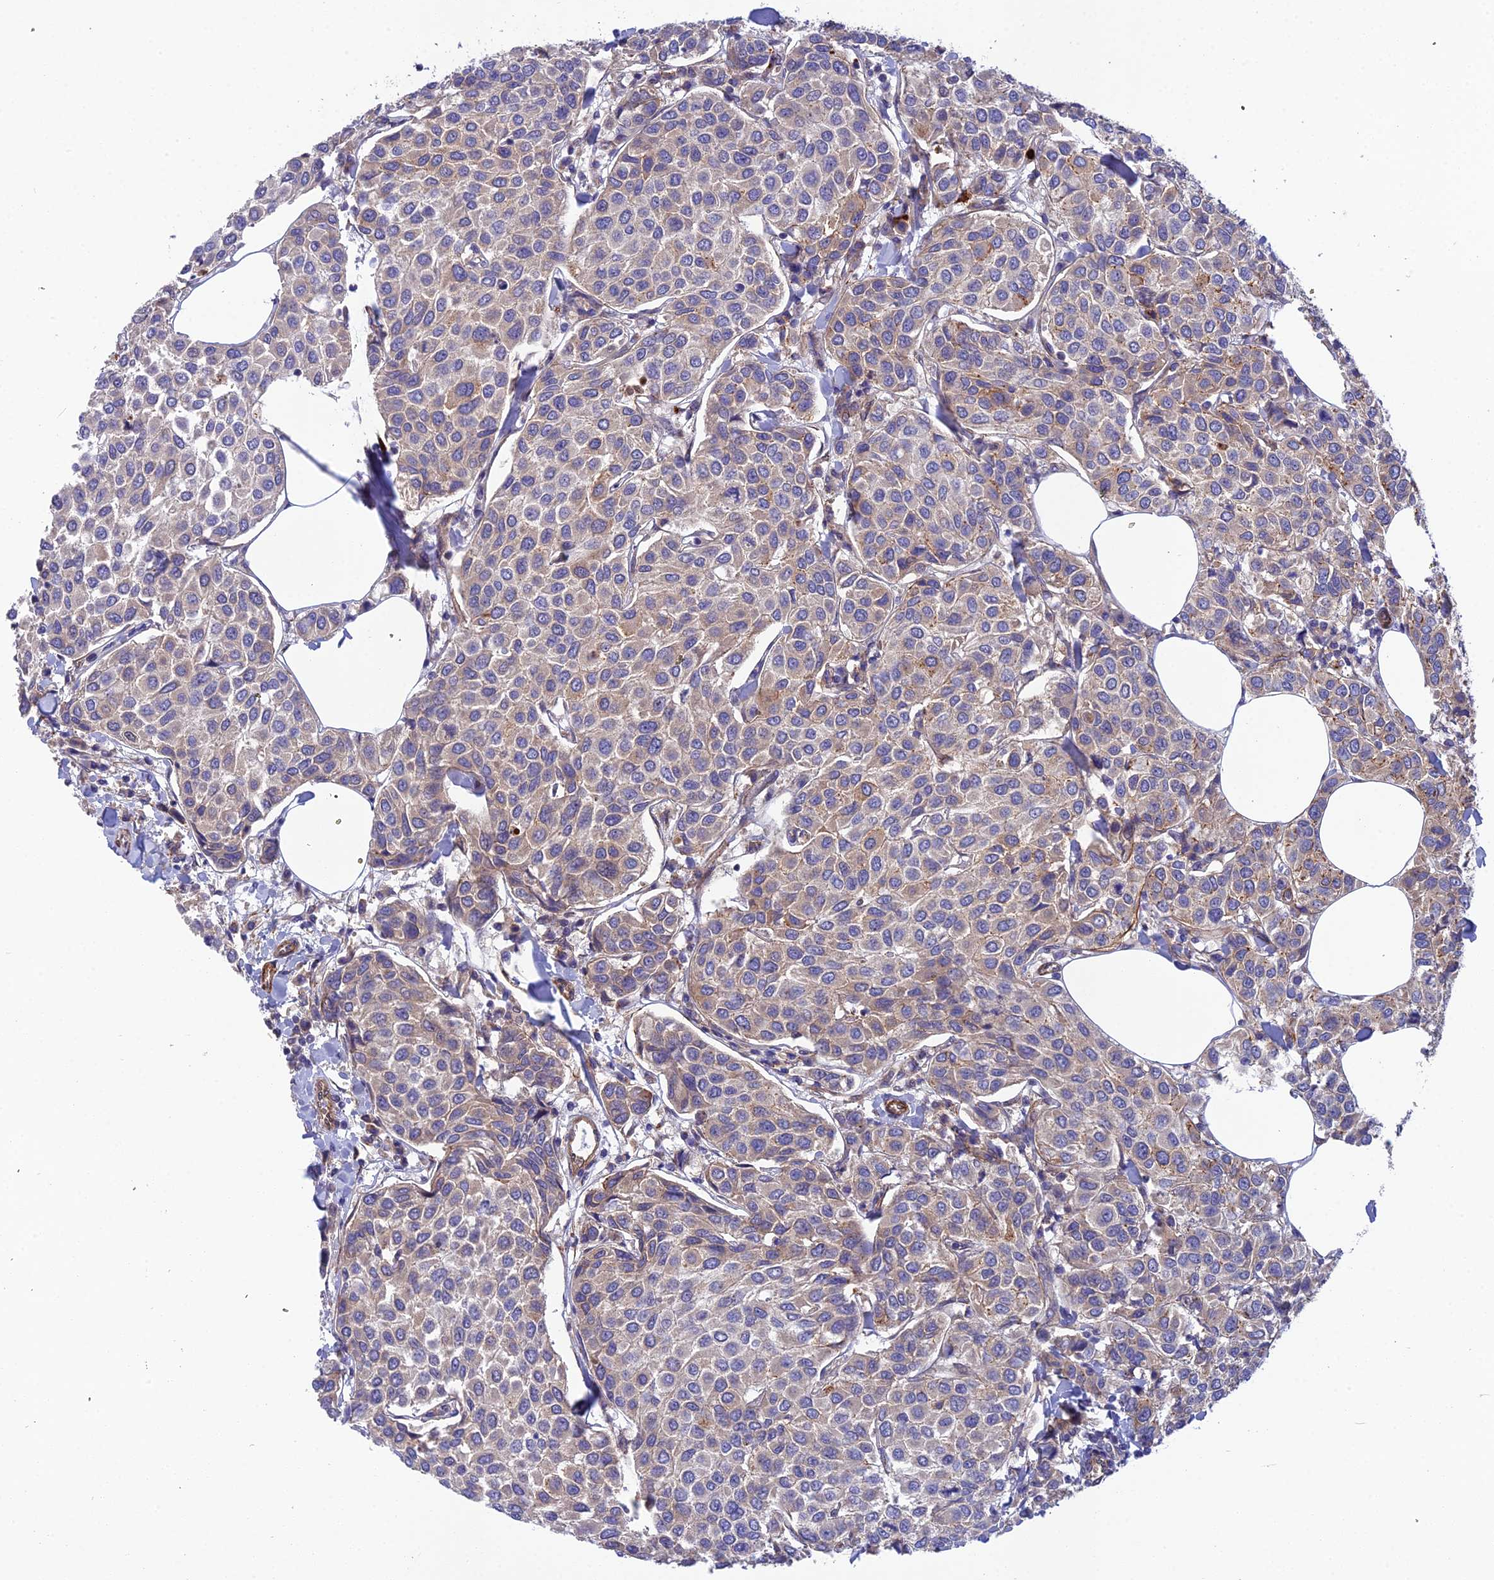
{"staining": {"intensity": "weak", "quantity": "<25%", "location": "cytoplasmic/membranous"}, "tissue": "breast cancer", "cell_type": "Tumor cells", "image_type": "cancer", "snomed": [{"axis": "morphology", "description": "Duct carcinoma"}, {"axis": "topography", "description": "Breast"}], "caption": "An image of breast cancer stained for a protein displays no brown staining in tumor cells.", "gene": "RALGAPA2", "patient": {"sex": "female", "age": 55}}